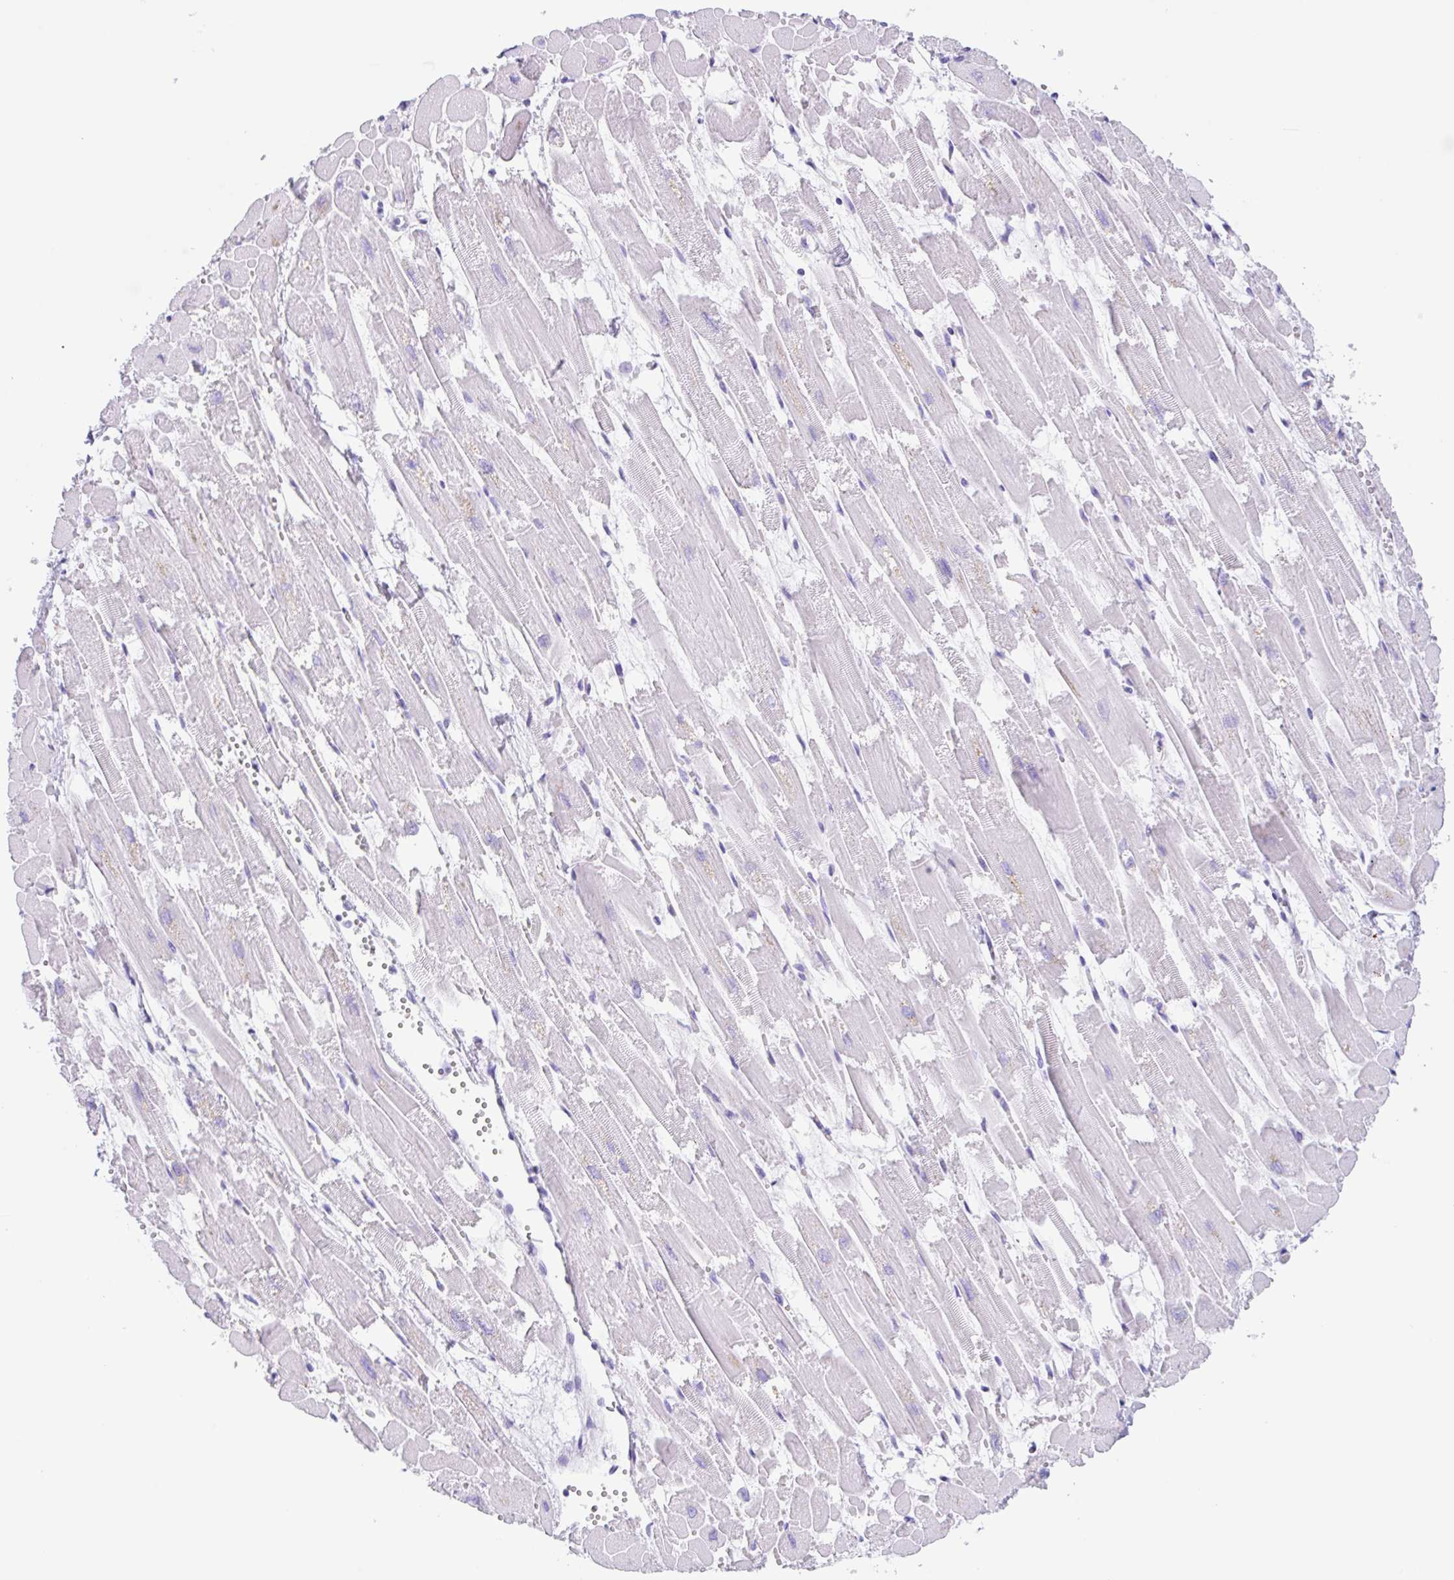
{"staining": {"intensity": "negative", "quantity": "none", "location": "none"}, "tissue": "heart muscle", "cell_type": "Cardiomyocytes", "image_type": "normal", "snomed": [{"axis": "morphology", "description": "Normal tissue, NOS"}, {"axis": "topography", "description": "Heart"}], "caption": "A histopathology image of heart muscle stained for a protein demonstrates no brown staining in cardiomyocytes. Brightfield microscopy of IHC stained with DAB (brown) and hematoxylin (blue), captured at high magnification.", "gene": "CPA1", "patient": {"sex": "female", "age": 52}}